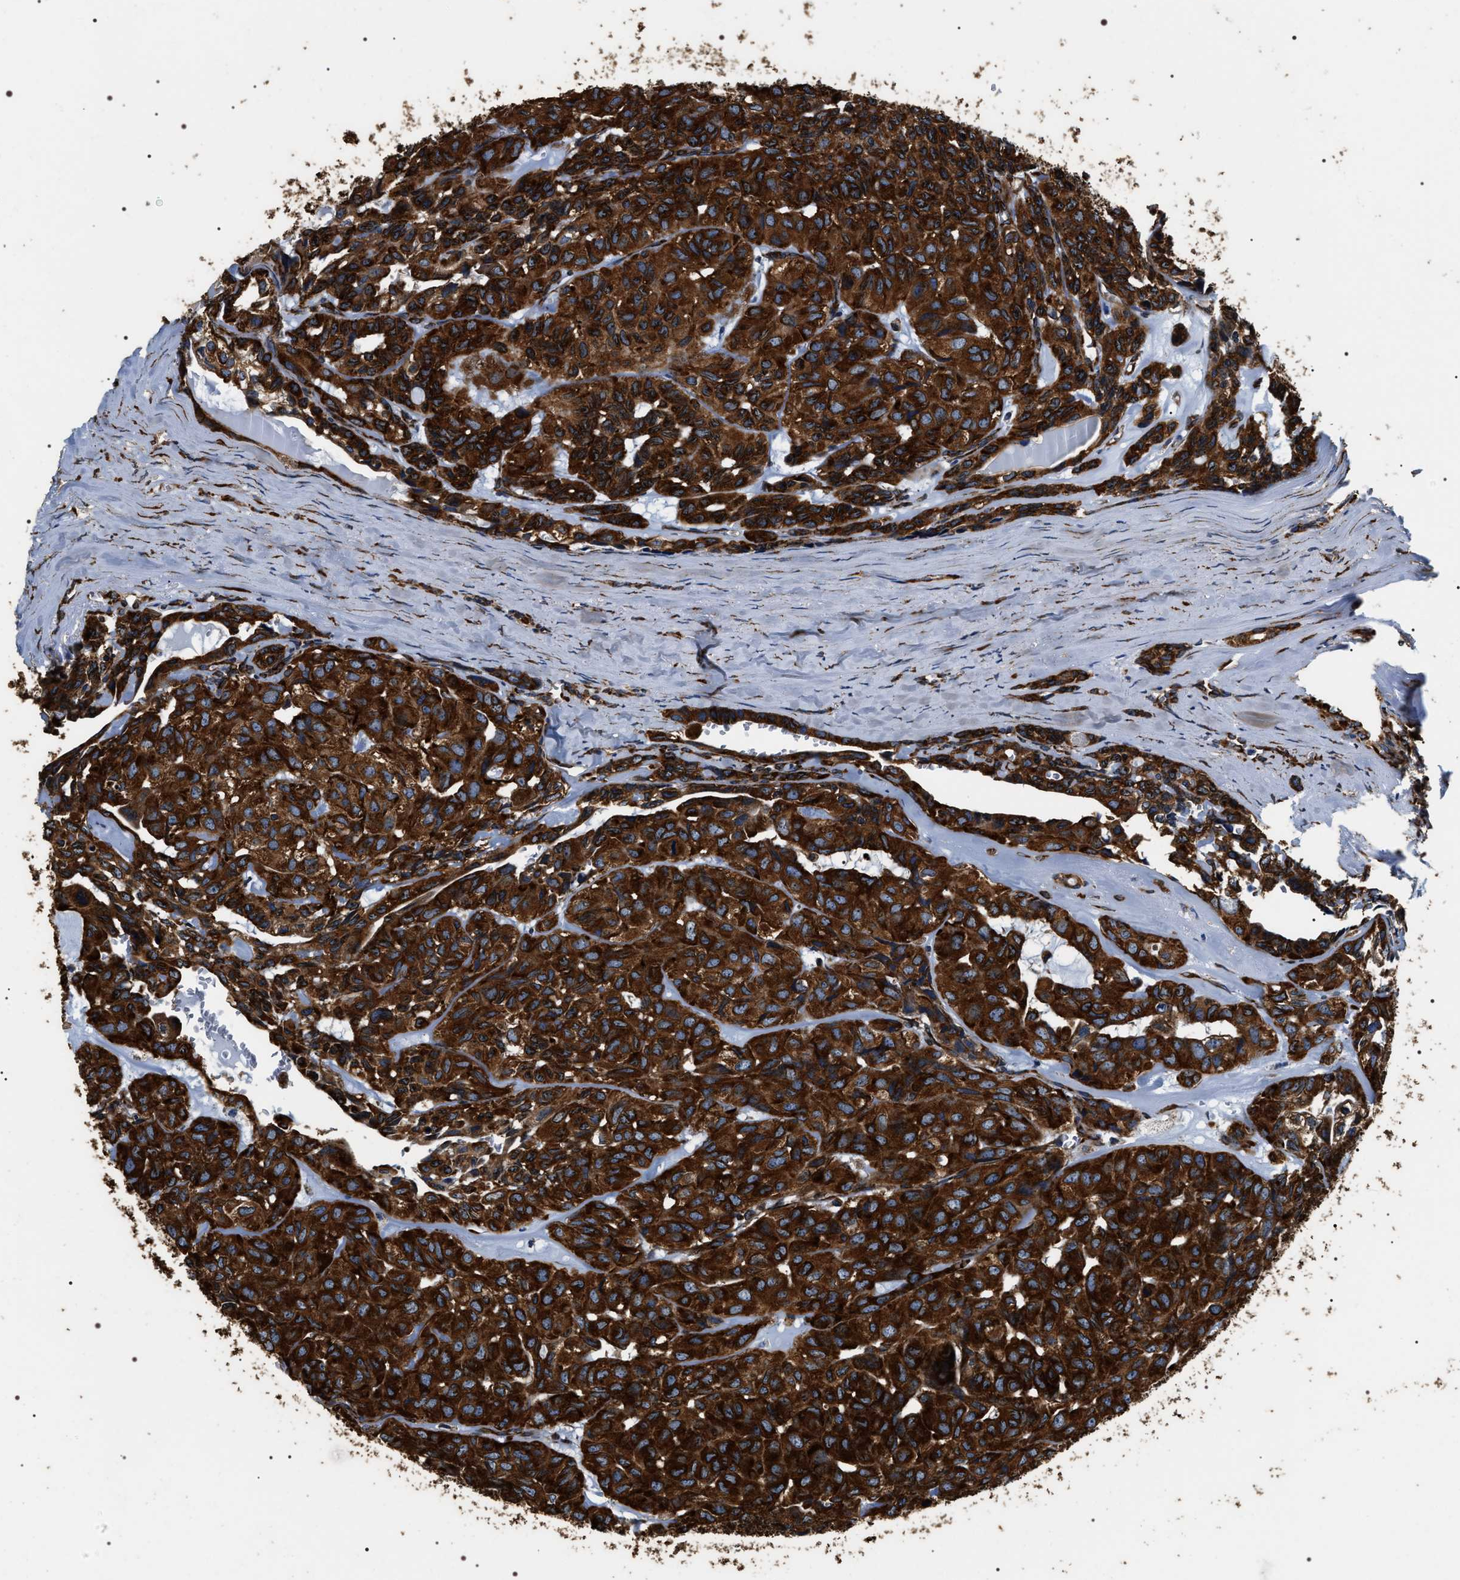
{"staining": {"intensity": "strong", "quantity": ">75%", "location": "cytoplasmic/membranous"}, "tissue": "head and neck cancer", "cell_type": "Tumor cells", "image_type": "cancer", "snomed": [{"axis": "morphology", "description": "Adenocarcinoma, NOS"}, {"axis": "topography", "description": "Salivary gland, NOS"}, {"axis": "topography", "description": "Head-Neck"}], "caption": "Human head and neck adenocarcinoma stained with a protein marker demonstrates strong staining in tumor cells.", "gene": "KTN1", "patient": {"sex": "female", "age": 76}}